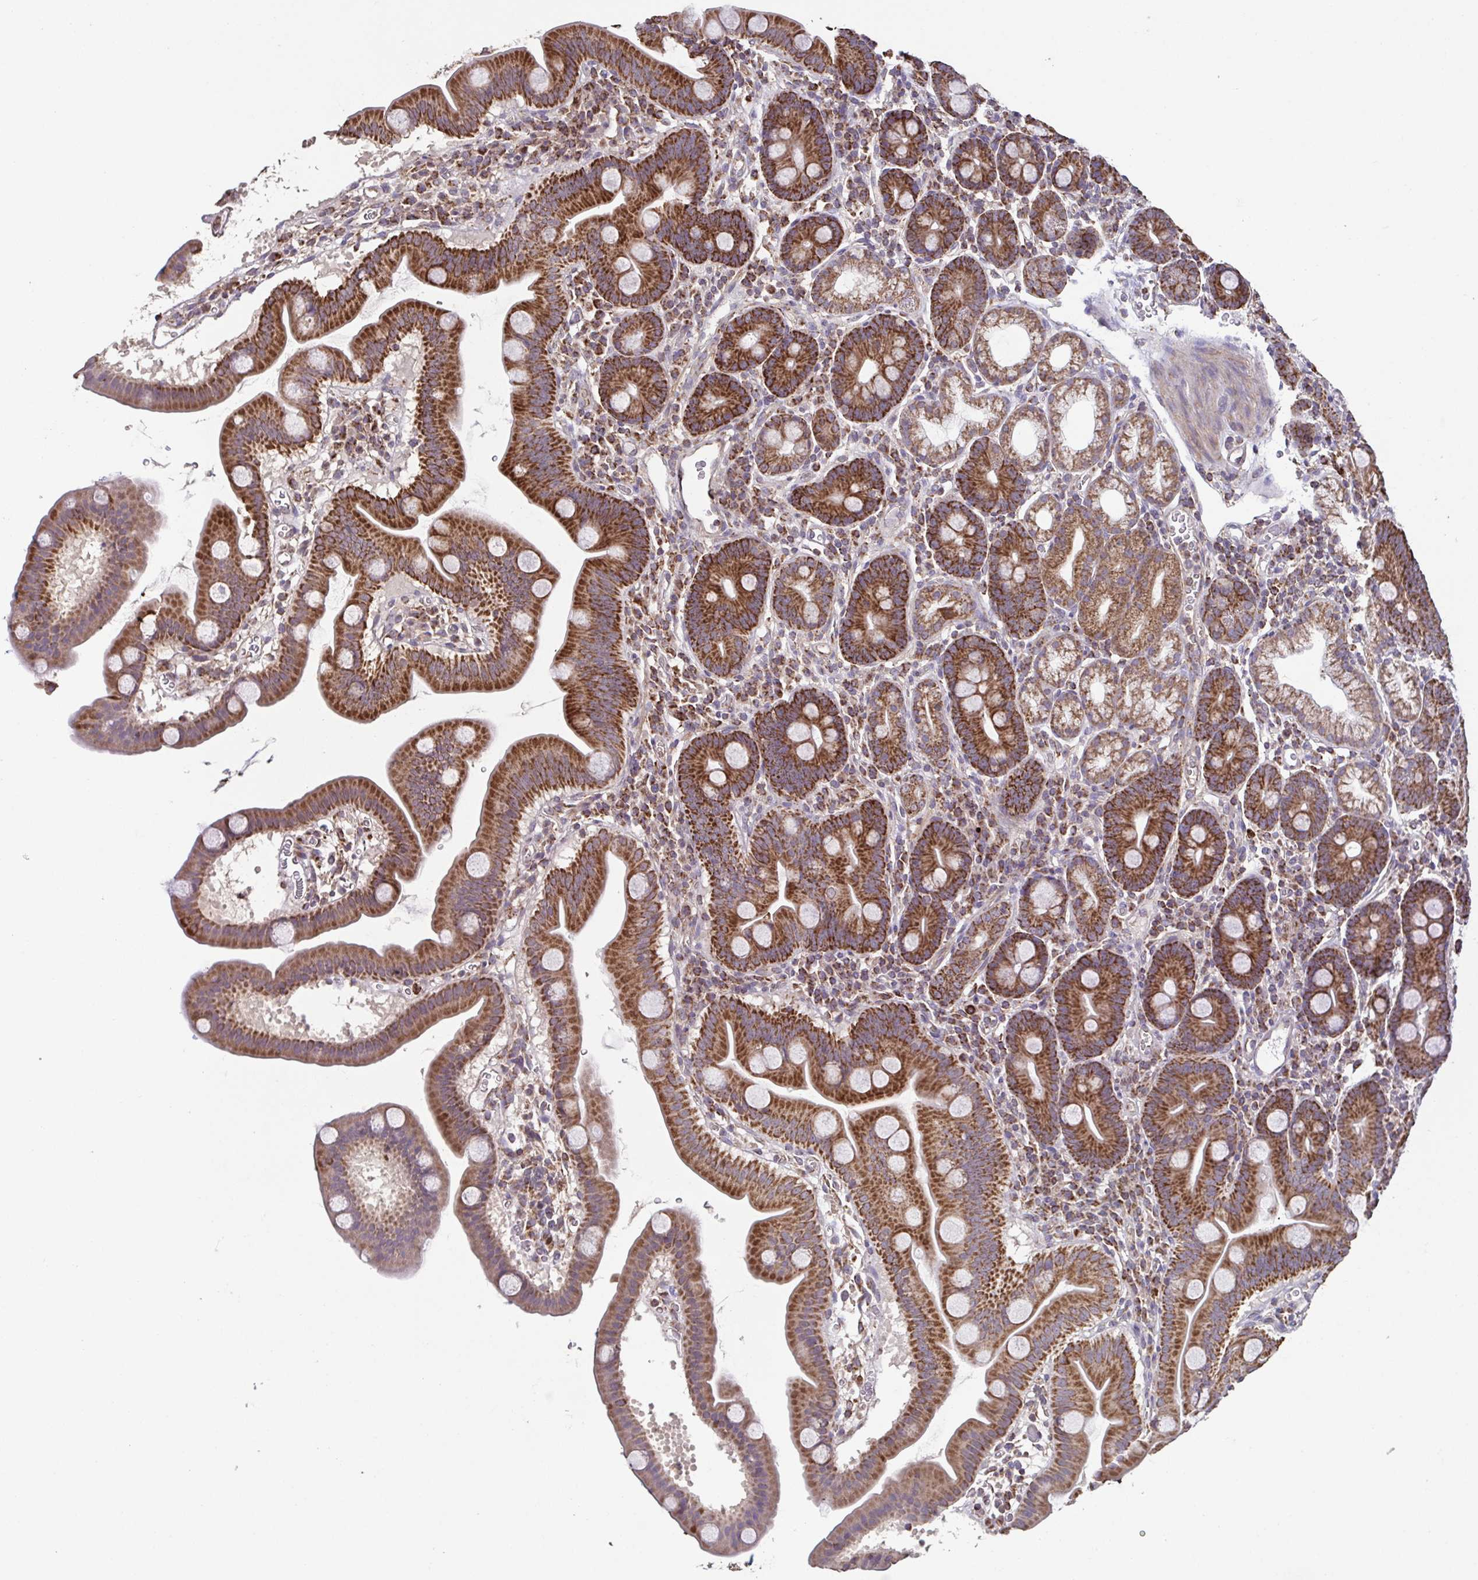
{"staining": {"intensity": "strong", "quantity": ">75%", "location": "cytoplasmic/membranous"}, "tissue": "duodenum", "cell_type": "Glandular cells", "image_type": "normal", "snomed": [{"axis": "morphology", "description": "Normal tissue, NOS"}, {"axis": "topography", "description": "Duodenum"}], "caption": "The micrograph reveals staining of benign duodenum, revealing strong cytoplasmic/membranous protein staining (brown color) within glandular cells.", "gene": "DIP2B", "patient": {"sex": "male", "age": 59}}